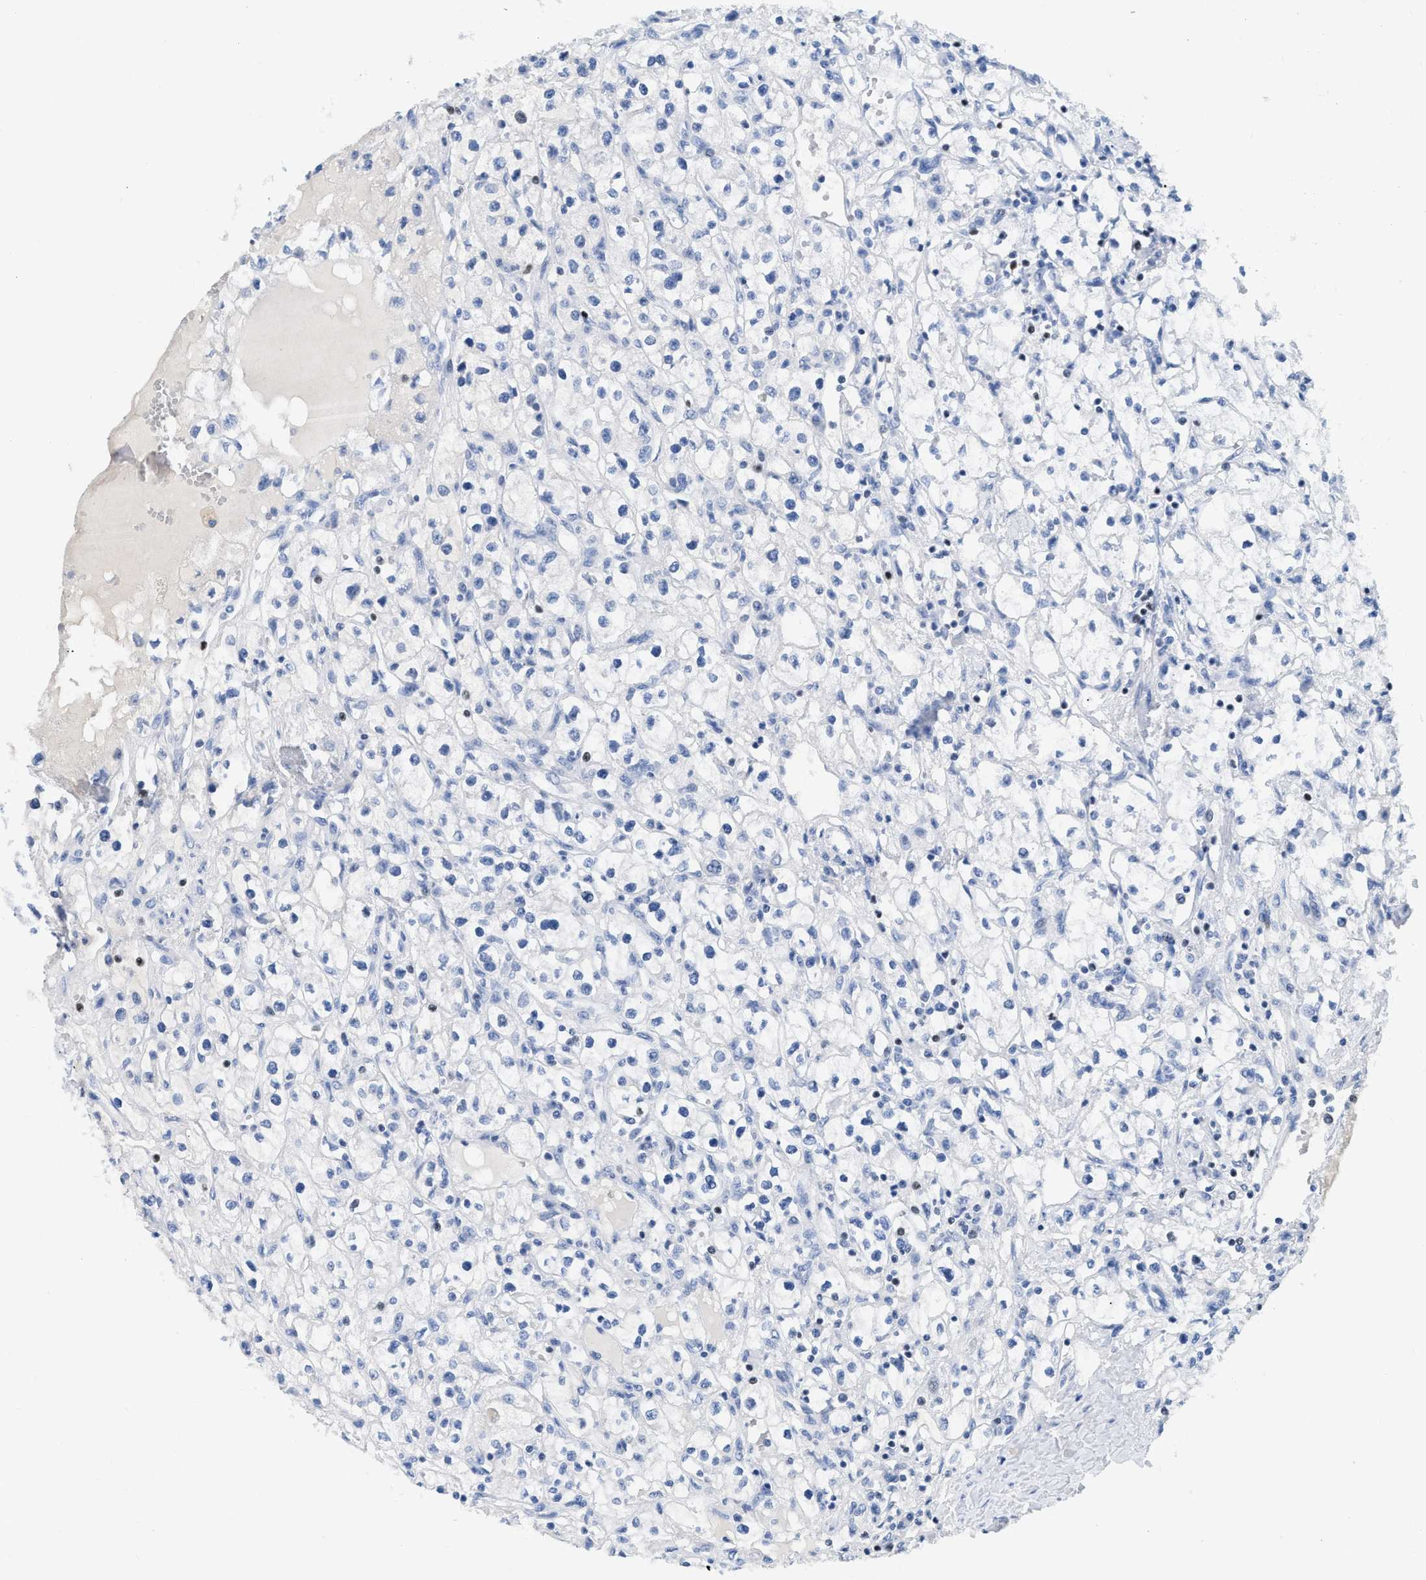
{"staining": {"intensity": "negative", "quantity": "none", "location": "none"}, "tissue": "renal cancer", "cell_type": "Tumor cells", "image_type": "cancer", "snomed": [{"axis": "morphology", "description": "Adenocarcinoma, NOS"}, {"axis": "topography", "description": "Kidney"}], "caption": "IHC of renal adenocarcinoma reveals no expression in tumor cells. (DAB IHC, high magnification).", "gene": "TCF7", "patient": {"sex": "male", "age": 56}}